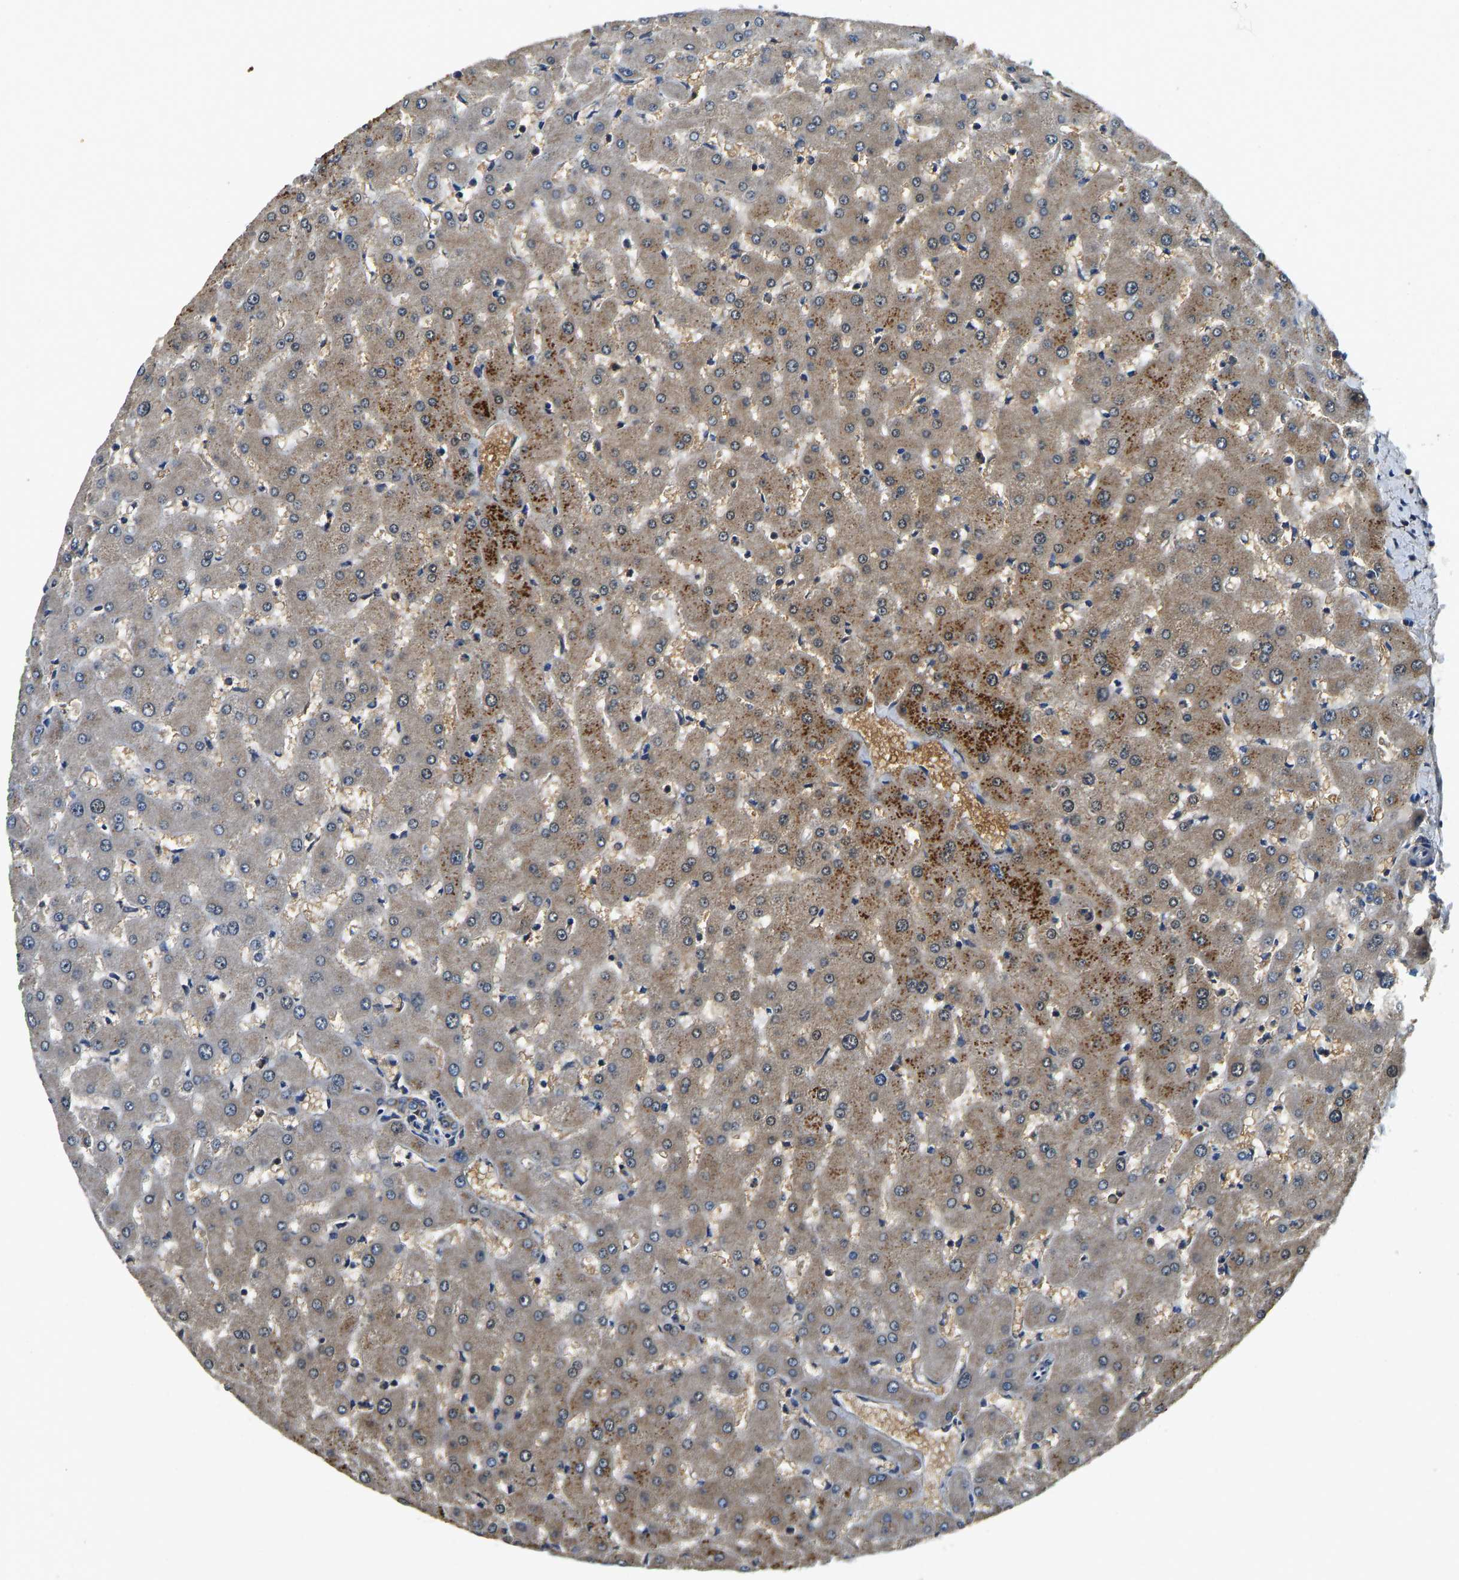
{"staining": {"intensity": "weak", "quantity": ">75%", "location": "cytoplasmic/membranous"}, "tissue": "liver", "cell_type": "Cholangiocytes", "image_type": "normal", "snomed": [{"axis": "morphology", "description": "Normal tissue, NOS"}, {"axis": "topography", "description": "Liver"}], "caption": "Liver was stained to show a protein in brown. There is low levels of weak cytoplasmic/membranous positivity in about >75% of cholangiocytes.", "gene": "RESF1", "patient": {"sex": "female", "age": 63}}